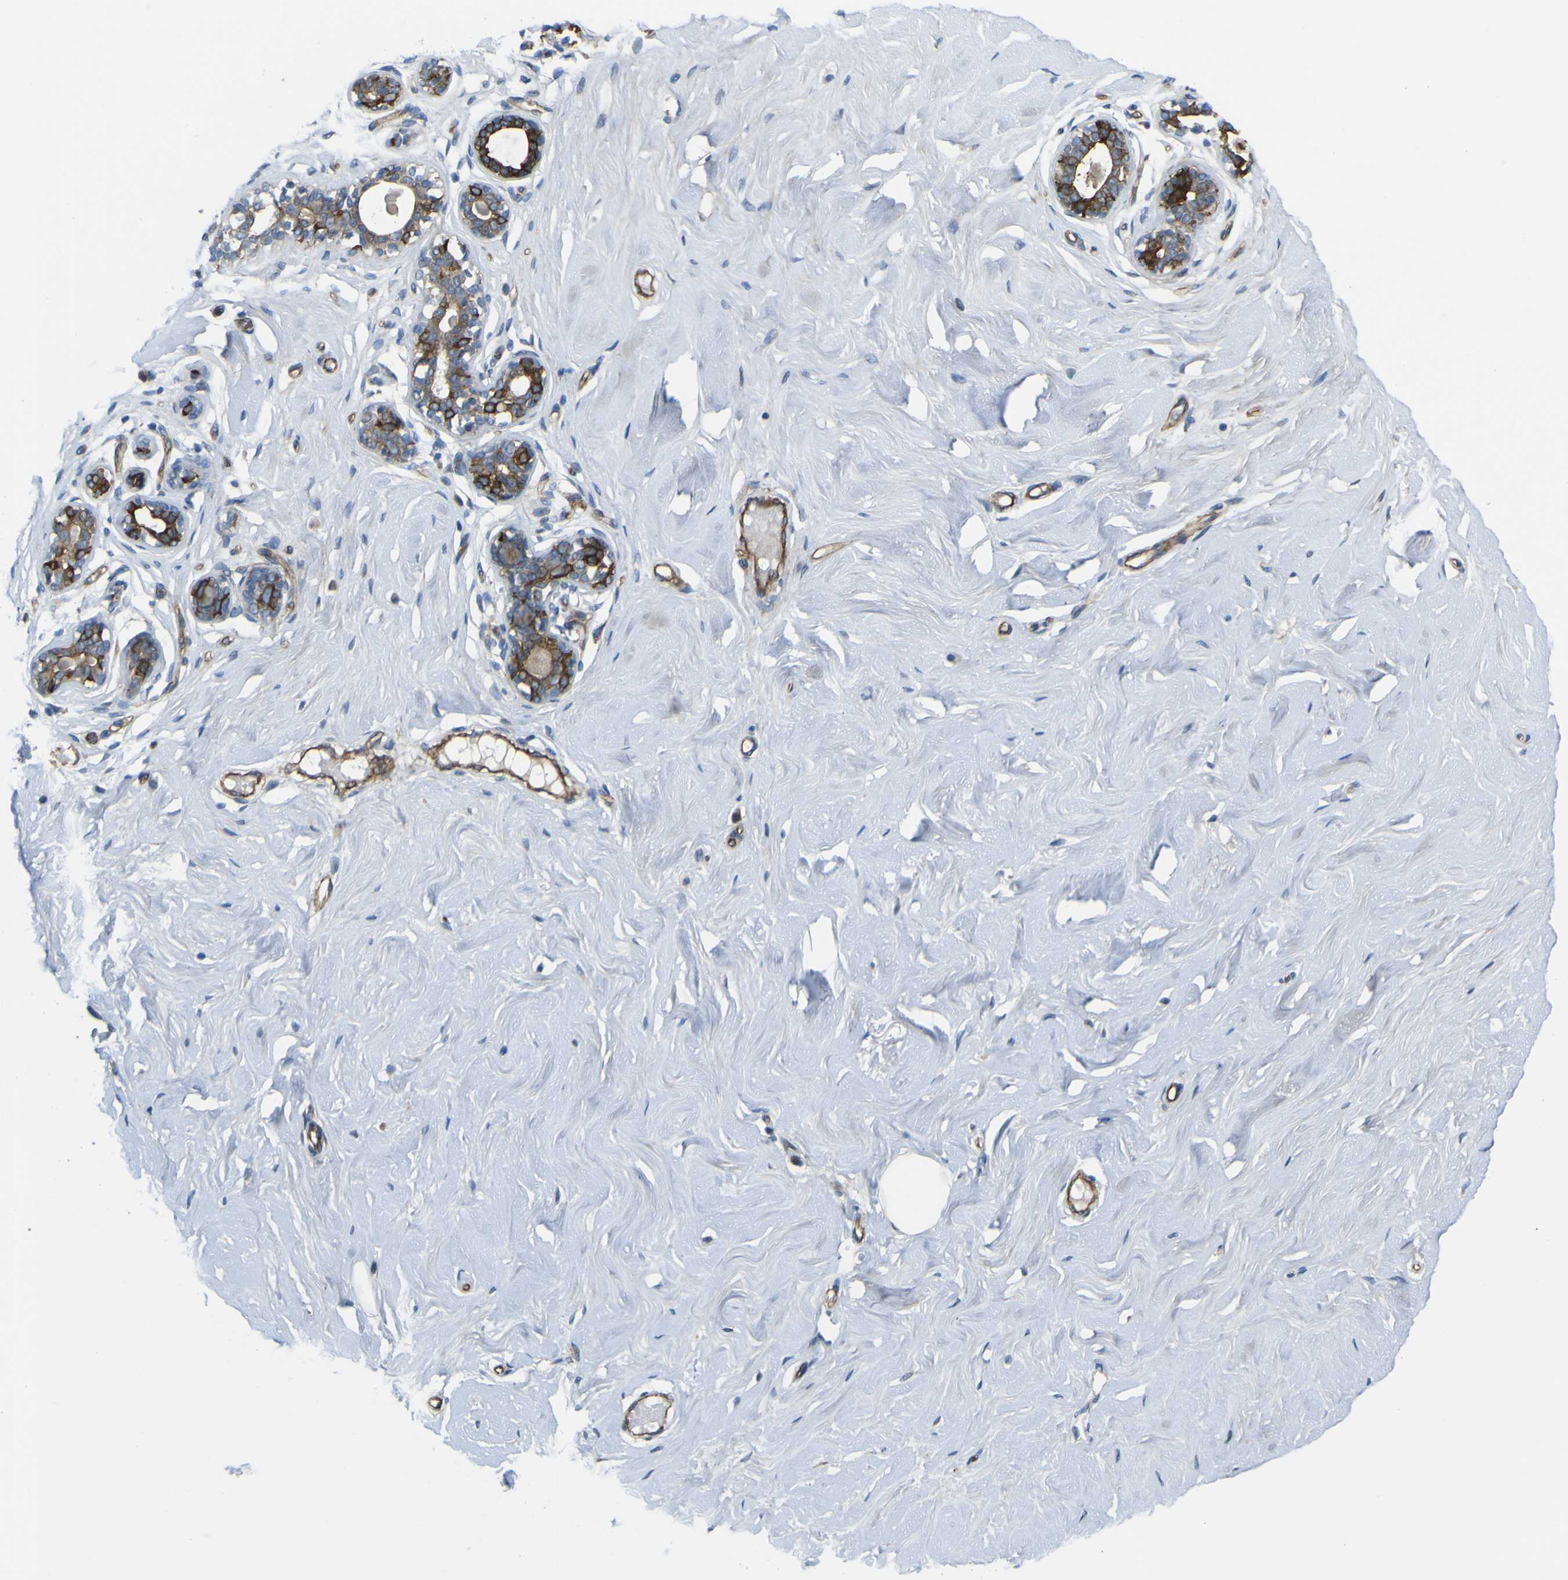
{"staining": {"intensity": "negative", "quantity": "none", "location": "none"}, "tissue": "breast", "cell_type": "Adipocytes", "image_type": "normal", "snomed": [{"axis": "morphology", "description": "Normal tissue, NOS"}, {"axis": "topography", "description": "Breast"}], "caption": "Adipocytes show no significant positivity in normal breast. (DAB immunohistochemistry (IHC) visualized using brightfield microscopy, high magnification).", "gene": "FBXO30", "patient": {"sex": "female", "age": 23}}